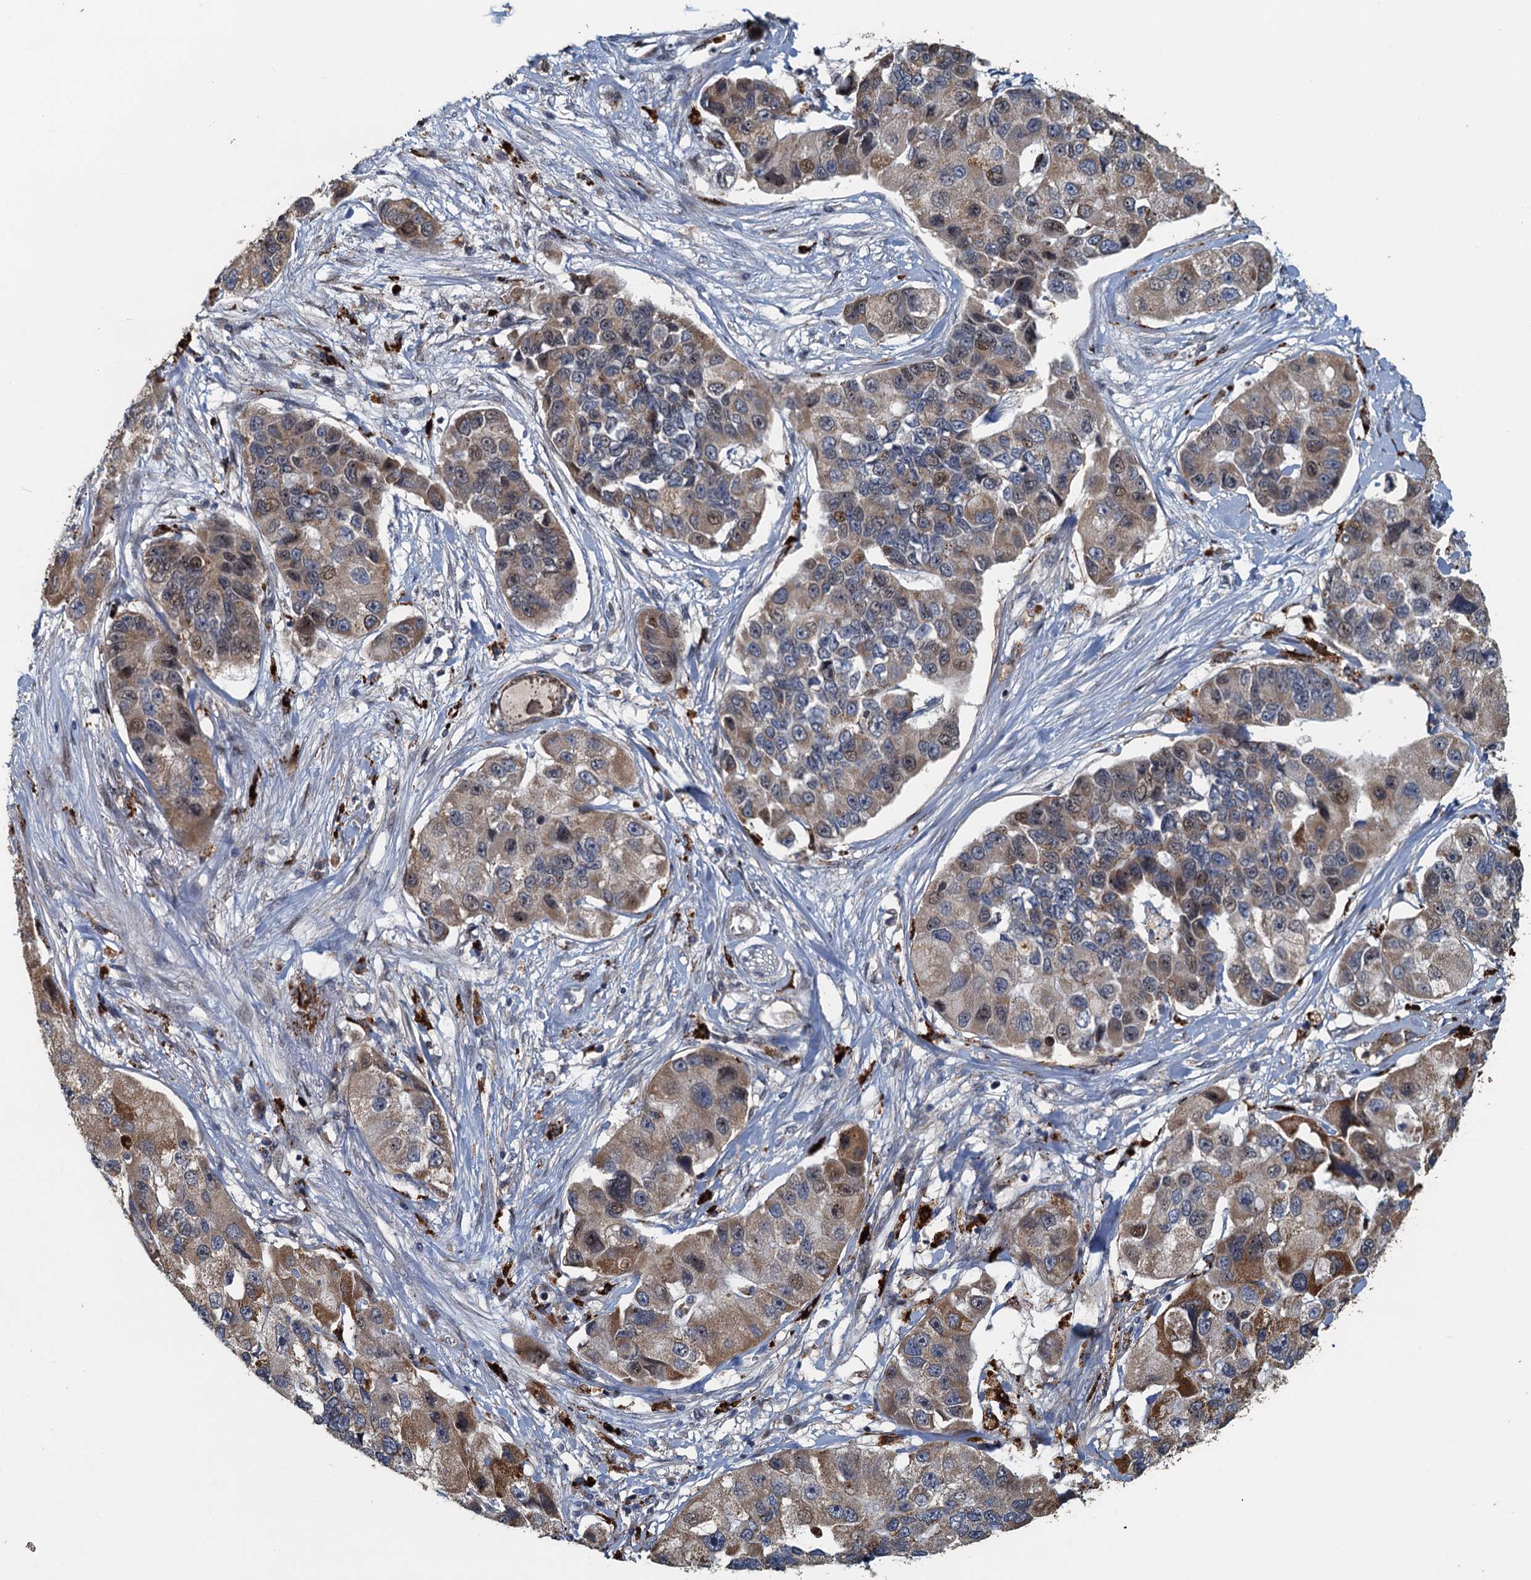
{"staining": {"intensity": "moderate", "quantity": "<25%", "location": "cytoplasmic/membranous,nuclear"}, "tissue": "lung cancer", "cell_type": "Tumor cells", "image_type": "cancer", "snomed": [{"axis": "morphology", "description": "Adenocarcinoma, NOS"}, {"axis": "topography", "description": "Lung"}], "caption": "The histopathology image reveals staining of adenocarcinoma (lung), revealing moderate cytoplasmic/membranous and nuclear protein positivity (brown color) within tumor cells.", "gene": "AGRN", "patient": {"sex": "female", "age": 54}}